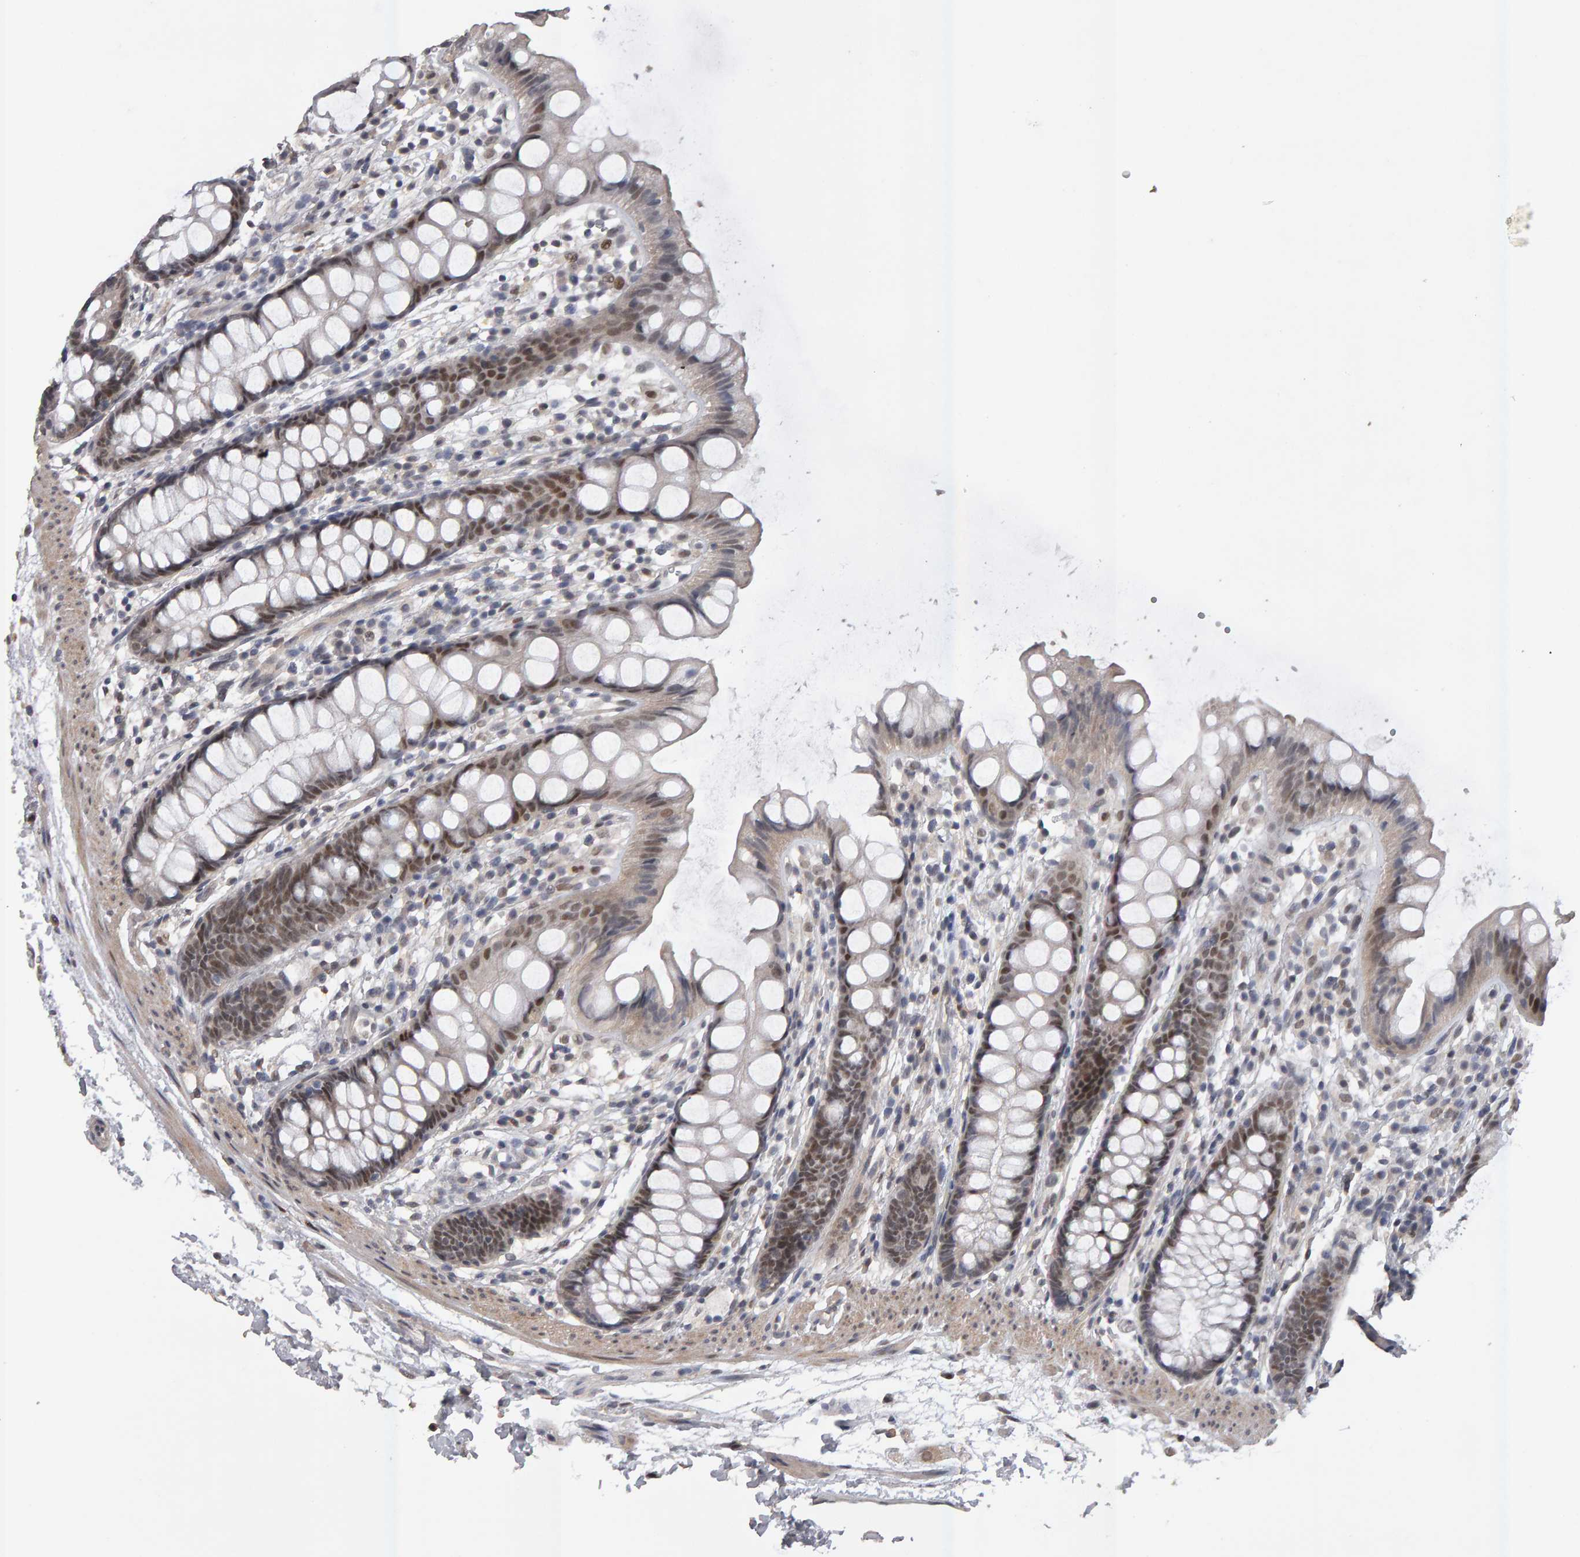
{"staining": {"intensity": "weak", "quantity": ">75%", "location": "cytoplasmic/membranous,nuclear"}, "tissue": "rectum", "cell_type": "Glandular cells", "image_type": "normal", "snomed": [{"axis": "morphology", "description": "Normal tissue, NOS"}, {"axis": "topography", "description": "Rectum"}], "caption": "Rectum stained for a protein (brown) displays weak cytoplasmic/membranous,nuclear positive positivity in about >75% of glandular cells.", "gene": "IPO8", "patient": {"sex": "female", "age": 65}}